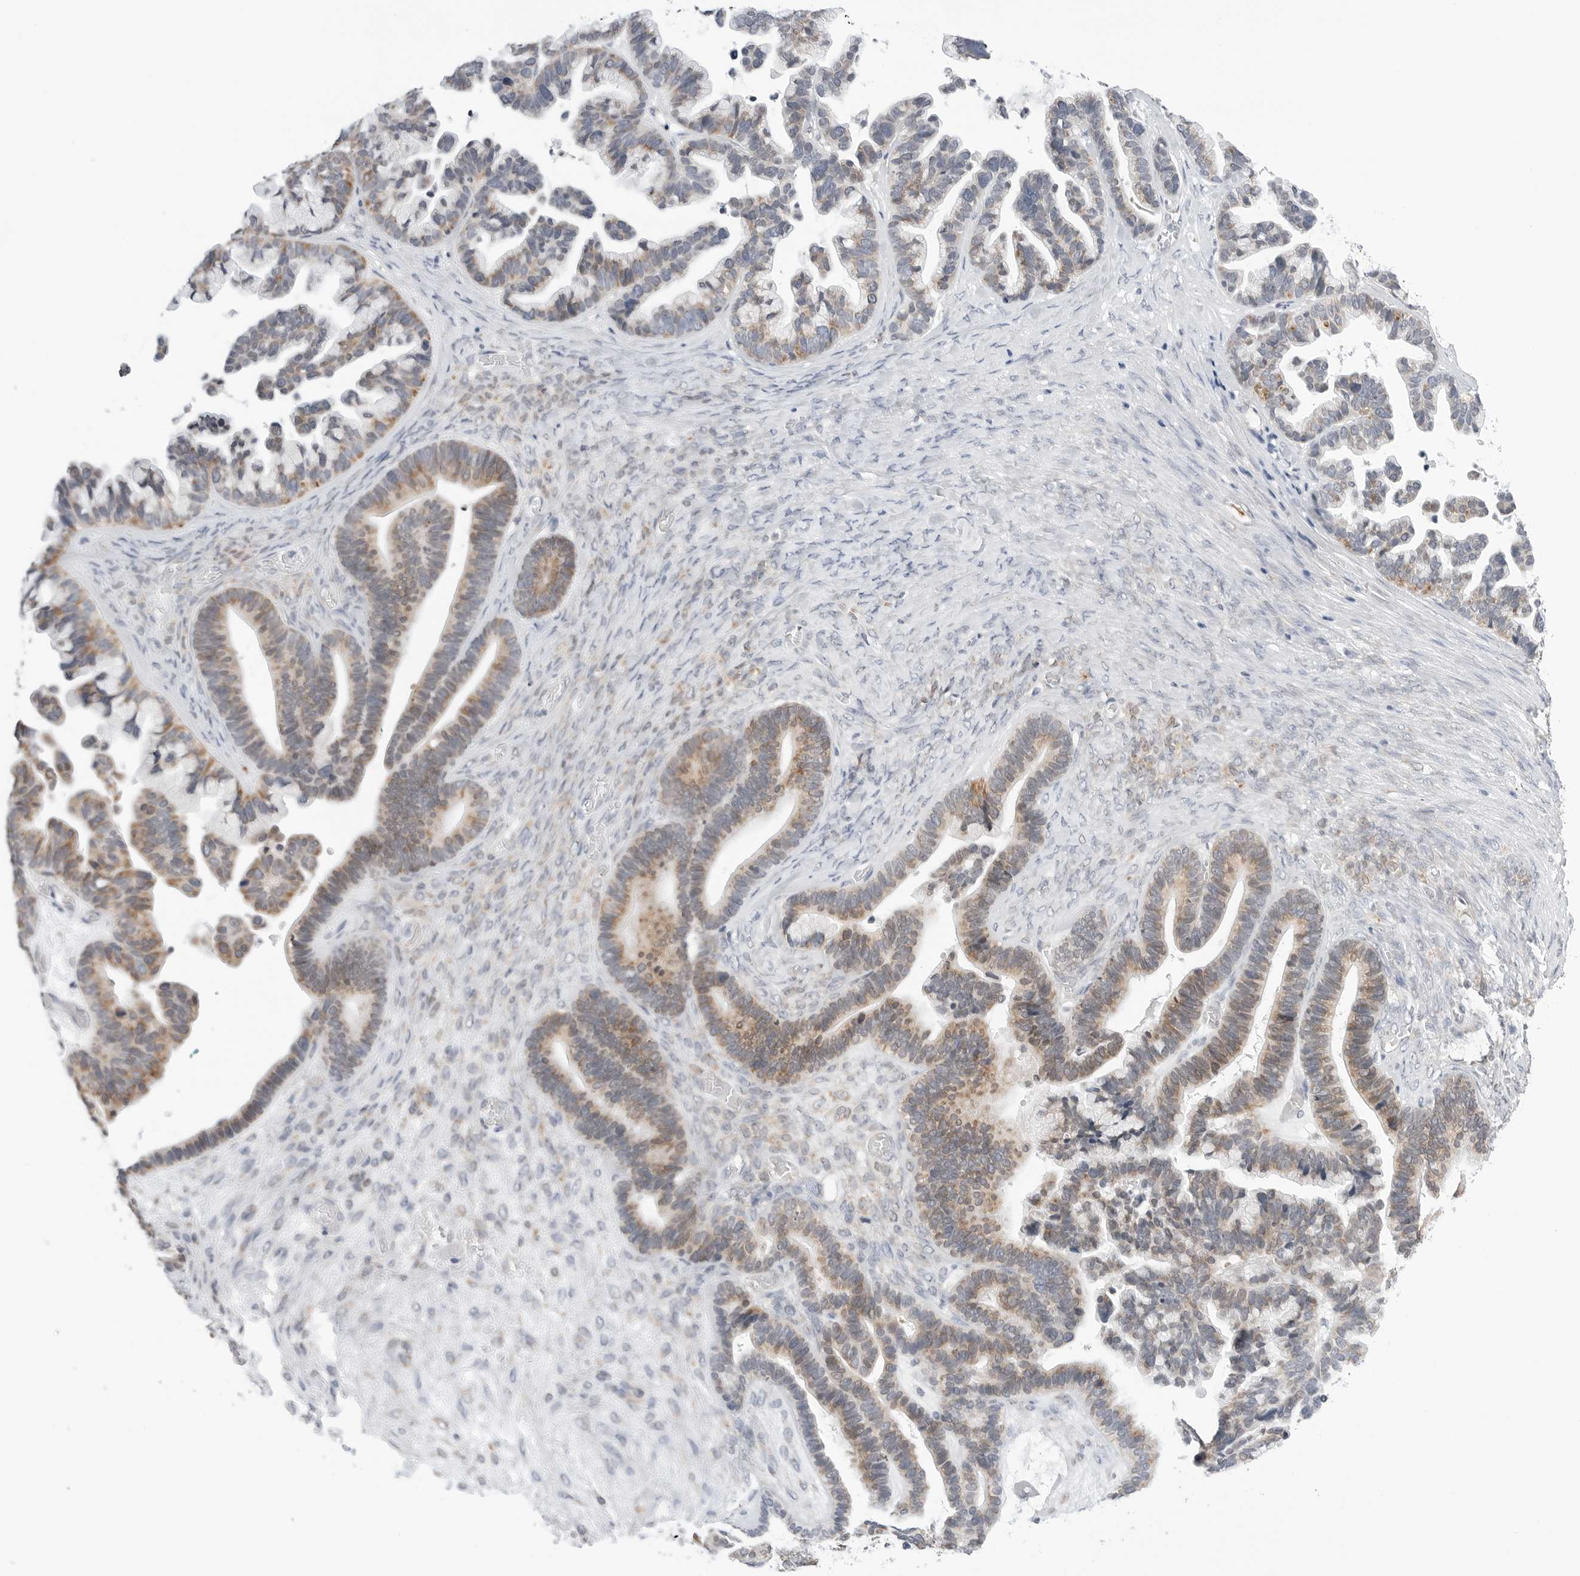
{"staining": {"intensity": "weak", "quantity": "25%-75%", "location": "cytoplasmic/membranous"}, "tissue": "ovarian cancer", "cell_type": "Tumor cells", "image_type": "cancer", "snomed": [{"axis": "morphology", "description": "Cystadenocarcinoma, serous, NOS"}, {"axis": "topography", "description": "Ovary"}], "caption": "A photomicrograph showing weak cytoplasmic/membranous expression in approximately 25%-75% of tumor cells in ovarian serous cystadenocarcinoma, as visualized by brown immunohistochemical staining.", "gene": "RPN1", "patient": {"sex": "female", "age": 56}}